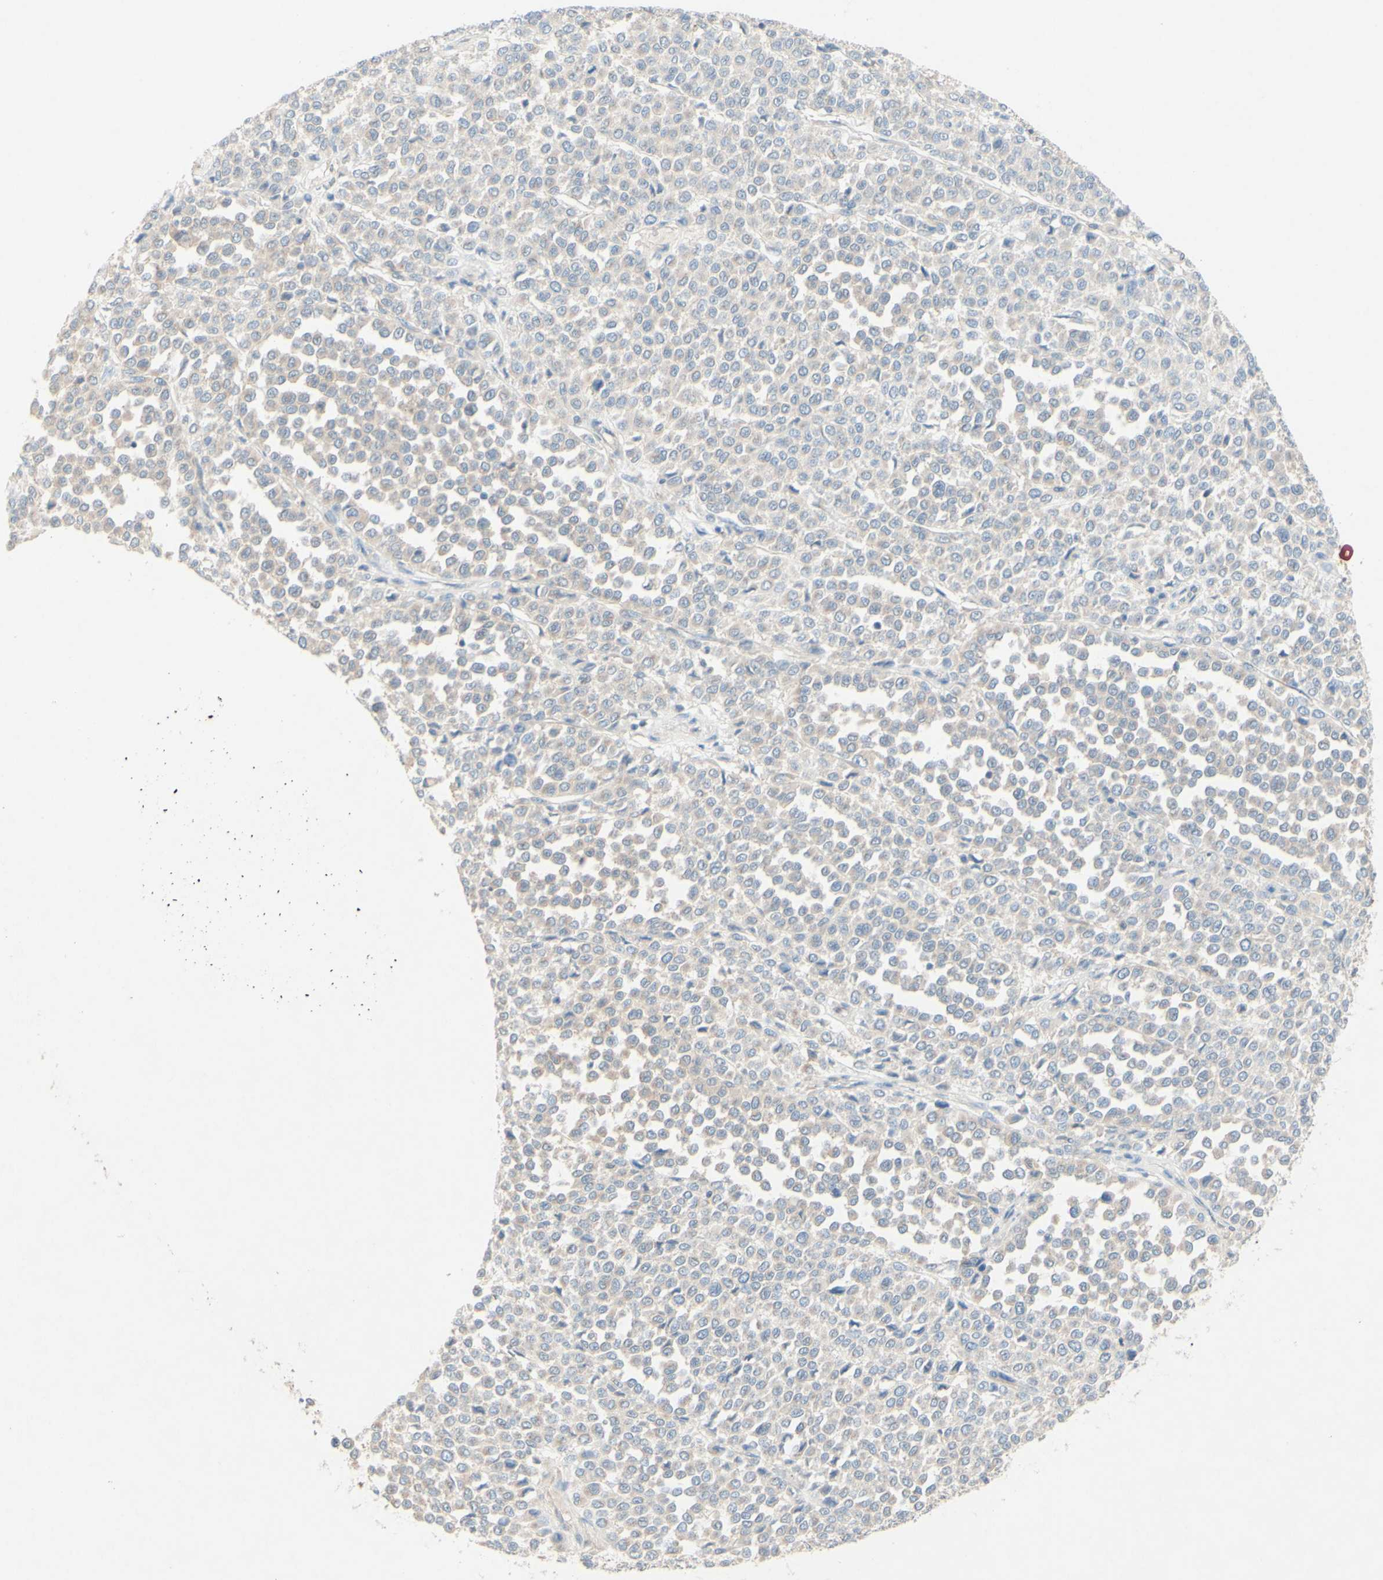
{"staining": {"intensity": "weak", "quantity": ">75%", "location": "cytoplasmic/membranous"}, "tissue": "melanoma", "cell_type": "Tumor cells", "image_type": "cancer", "snomed": [{"axis": "morphology", "description": "Malignant melanoma, Metastatic site"}, {"axis": "topography", "description": "Pancreas"}], "caption": "Protein expression analysis of malignant melanoma (metastatic site) demonstrates weak cytoplasmic/membranous staining in approximately >75% of tumor cells.", "gene": "MTM1", "patient": {"sex": "female", "age": 30}}